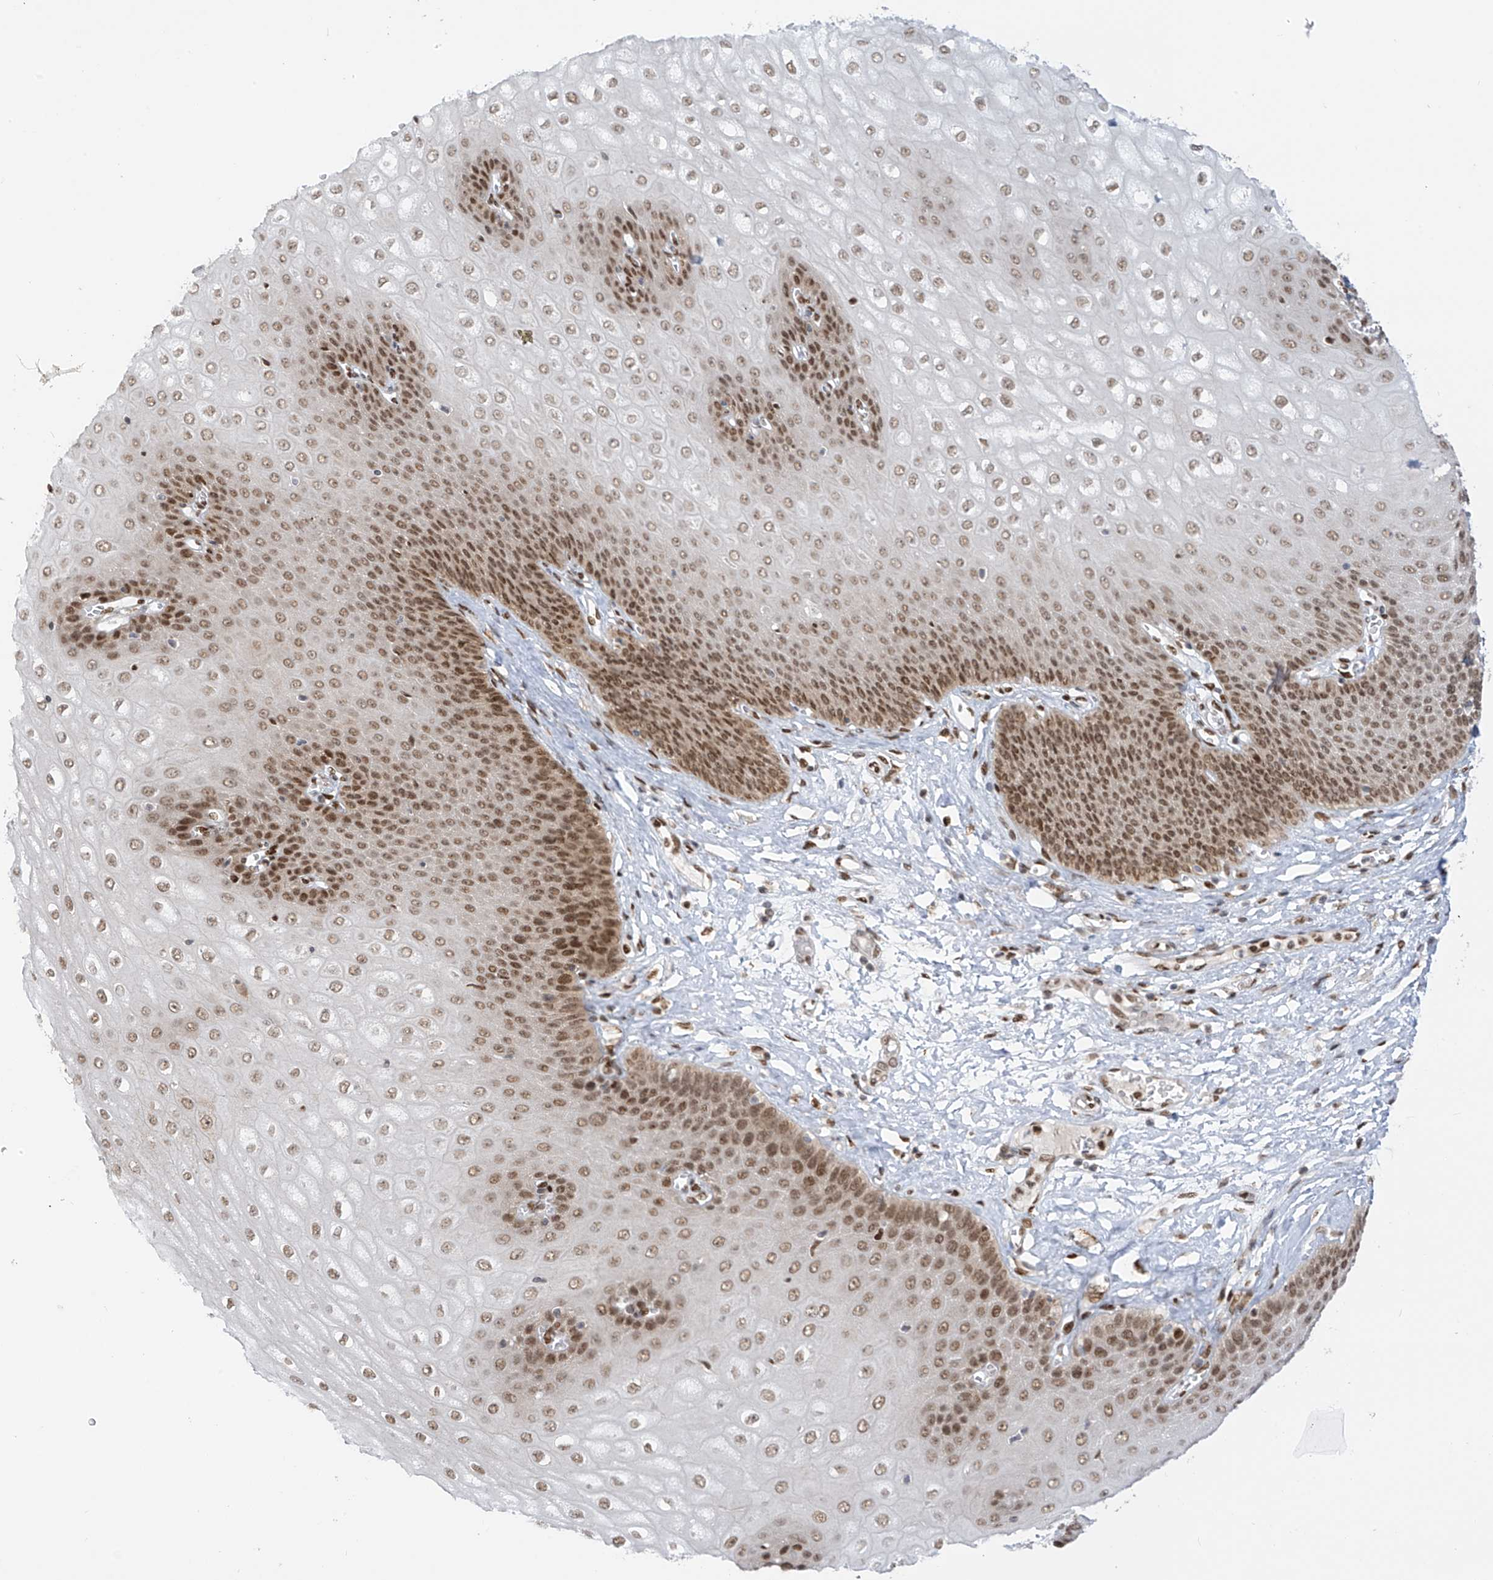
{"staining": {"intensity": "moderate", "quantity": "25%-75%", "location": "nuclear"}, "tissue": "esophagus", "cell_type": "Squamous epithelial cells", "image_type": "normal", "snomed": [{"axis": "morphology", "description": "Normal tissue, NOS"}, {"axis": "topography", "description": "Esophagus"}], "caption": "Unremarkable esophagus exhibits moderate nuclear positivity in about 25%-75% of squamous epithelial cells, visualized by immunohistochemistry.", "gene": "PM20D2", "patient": {"sex": "male", "age": 60}}